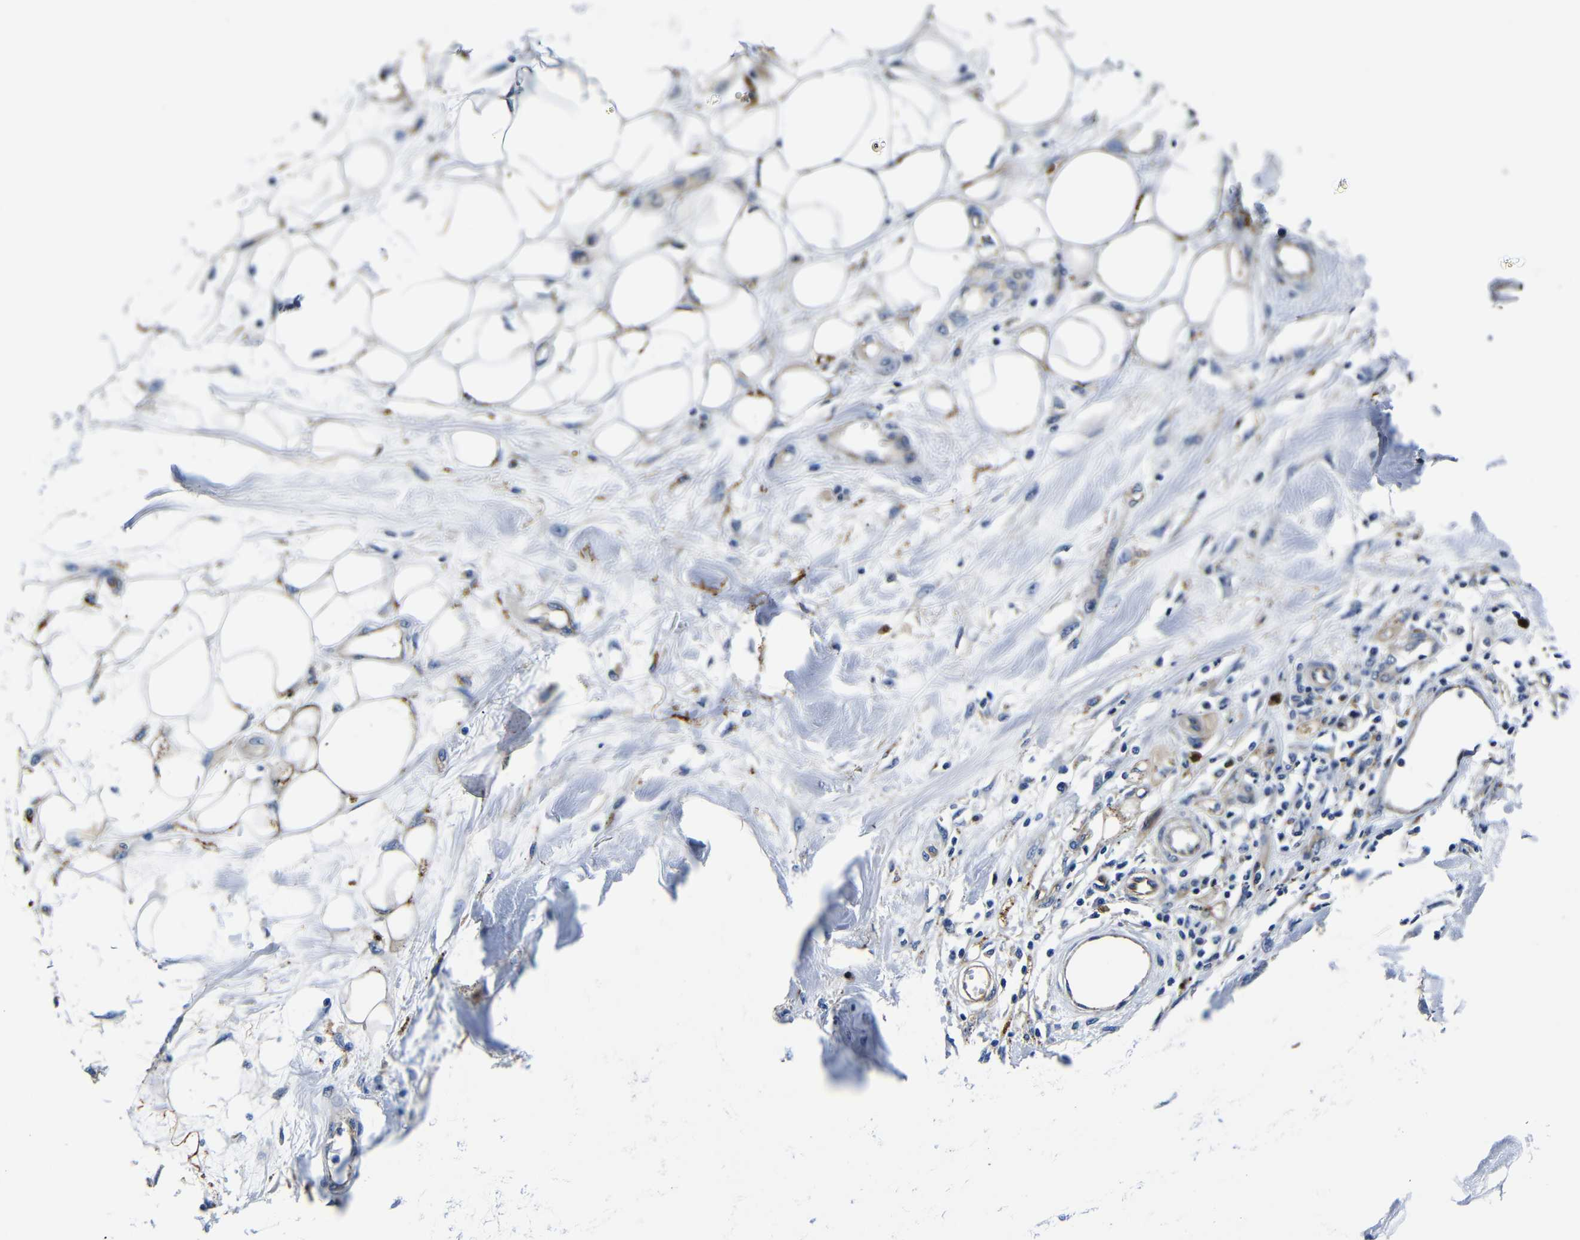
{"staining": {"intensity": "negative", "quantity": "none", "location": "none"}, "tissue": "adipose tissue", "cell_type": "Adipocytes", "image_type": "normal", "snomed": [{"axis": "morphology", "description": "Normal tissue, NOS"}, {"axis": "morphology", "description": "Squamous cell carcinoma, NOS"}, {"axis": "topography", "description": "Skin"}, {"axis": "topography", "description": "Peripheral nerve tissue"}], "caption": "The micrograph exhibits no significant positivity in adipocytes of adipose tissue. (DAB (3,3'-diaminobenzidine) IHC with hematoxylin counter stain).", "gene": "GIMAP2", "patient": {"sex": "male", "age": 83}}